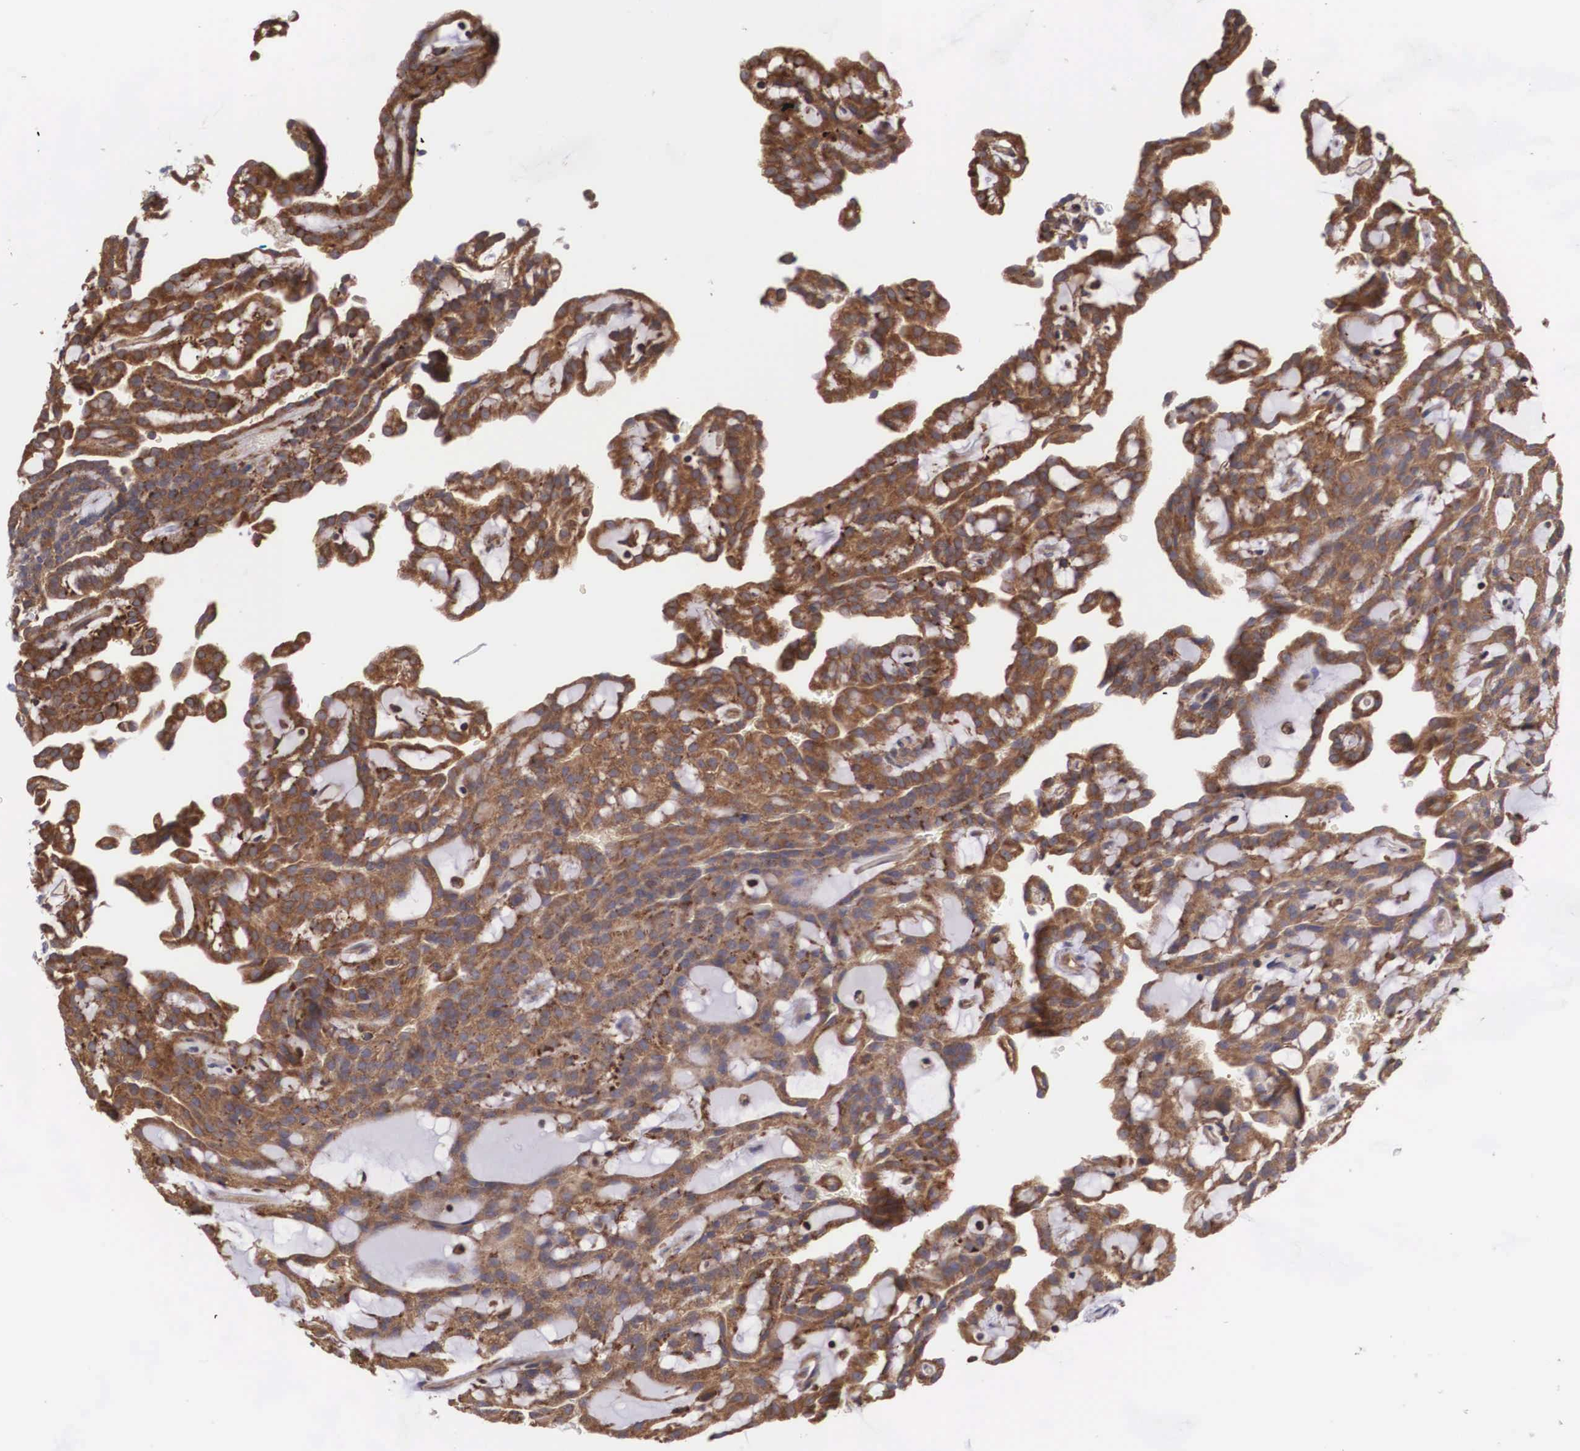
{"staining": {"intensity": "moderate", "quantity": ">75%", "location": "cytoplasmic/membranous"}, "tissue": "renal cancer", "cell_type": "Tumor cells", "image_type": "cancer", "snomed": [{"axis": "morphology", "description": "Adenocarcinoma, NOS"}, {"axis": "topography", "description": "Kidney"}], "caption": "High-power microscopy captured an IHC histopathology image of renal adenocarcinoma, revealing moderate cytoplasmic/membranous staining in approximately >75% of tumor cells.", "gene": "DHRS1", "patient": {"sex": "male", "age": 63}}